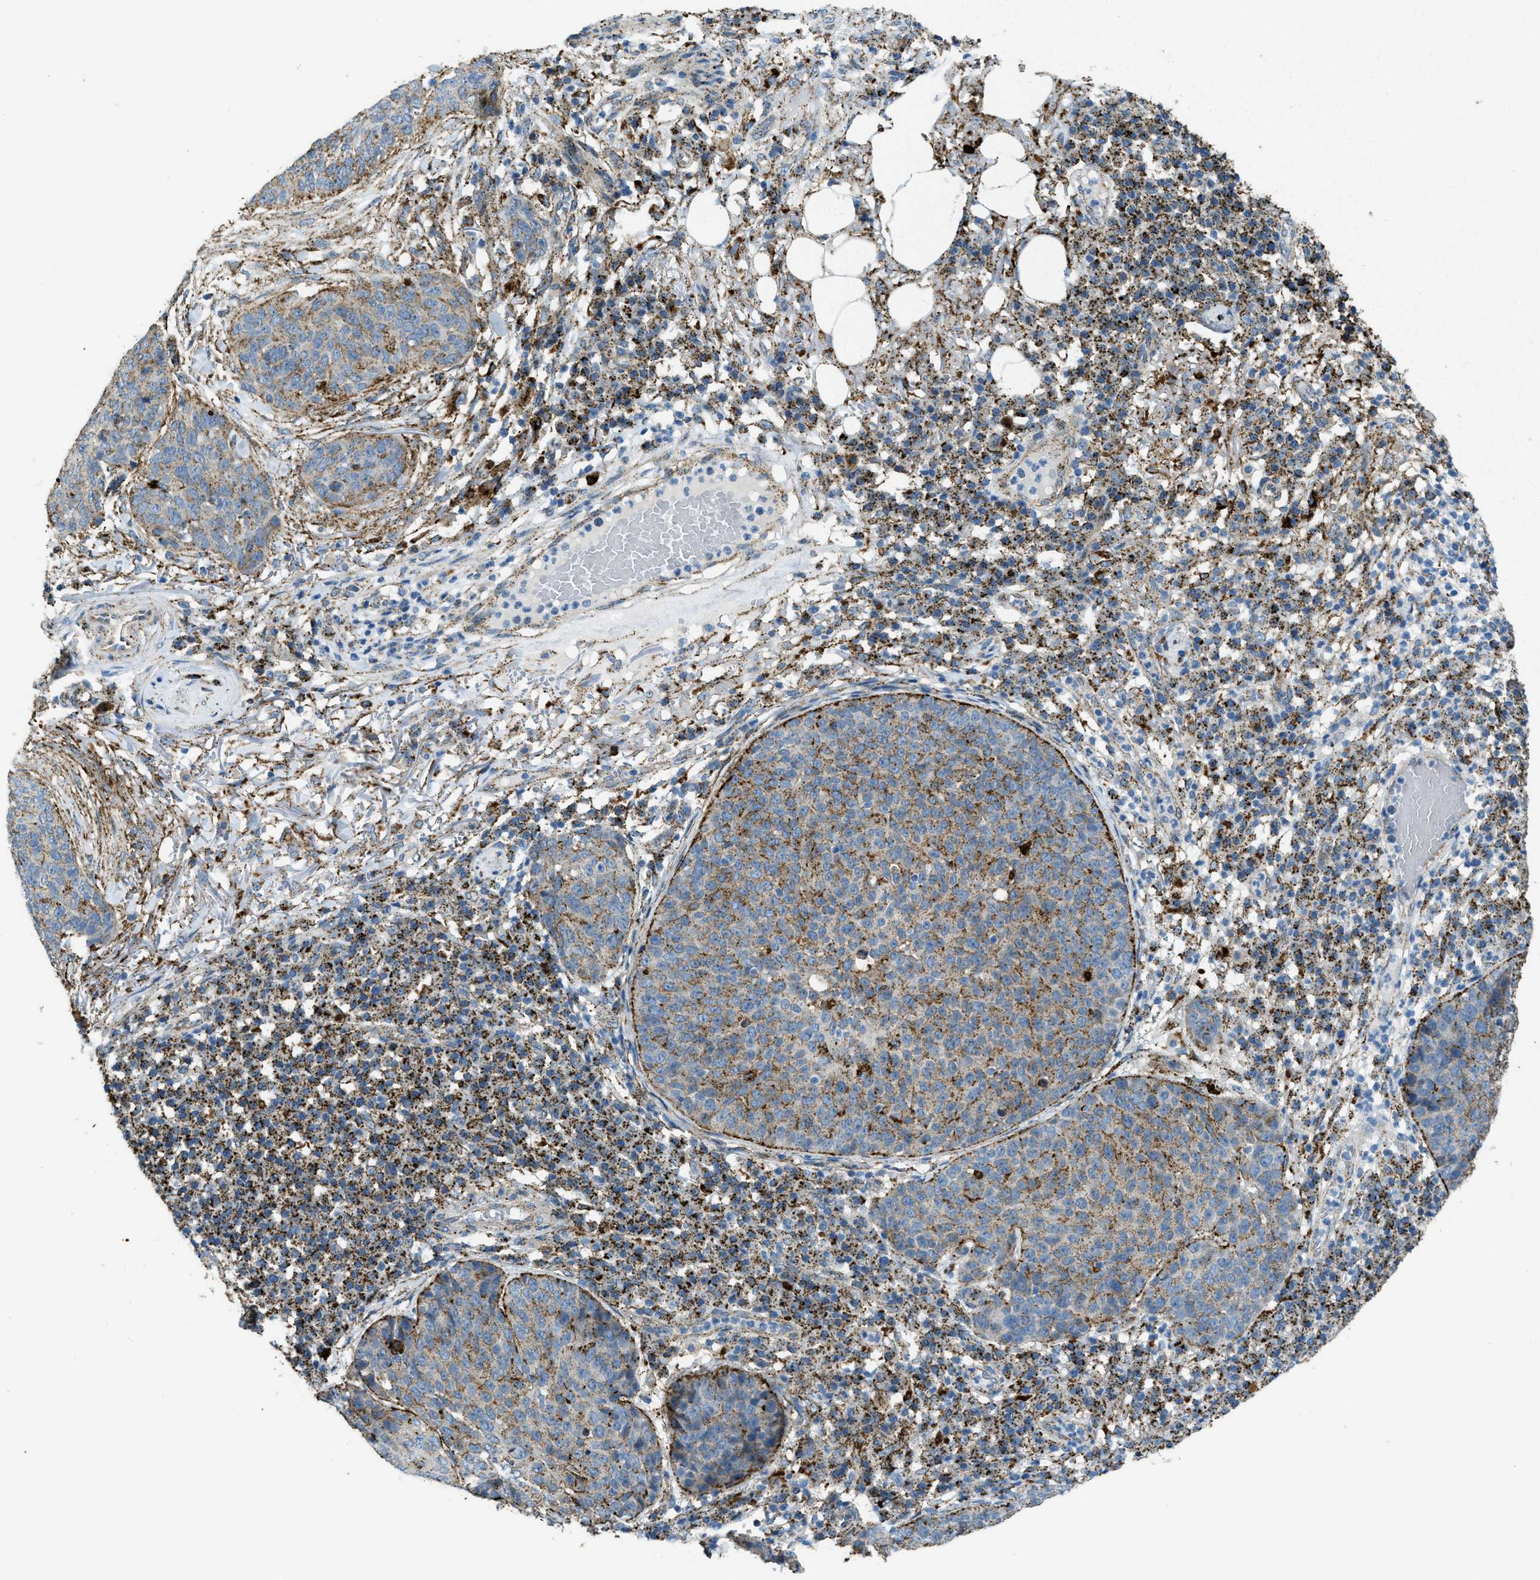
{"staining": {"intensity": "moderate", "quantity": ">75%", "location": "cytoplasmic/membranous"}, "tissue": "skin cancer", "cell_type": "Tumor cells", "image_type": "cancer", "snomed": [{"axis": "morphology", "description": "Squamous cell carcinoma in situ, NOS"}, {"axis": "morphology", "description": "Squamous cell carcinoma, NOS"}, {"axis": "topography", "description": "Skin"}], "caption": "IHC histopathology image of skin squamous cell carcinoma stained for a protein (brown), which demonstrates medium levels of moderate cytoplasmic/membranous staining in approximately >75% of tumor cells.", "gene": "SCARB2", "patient": {"sex": "male", "age": 93}}